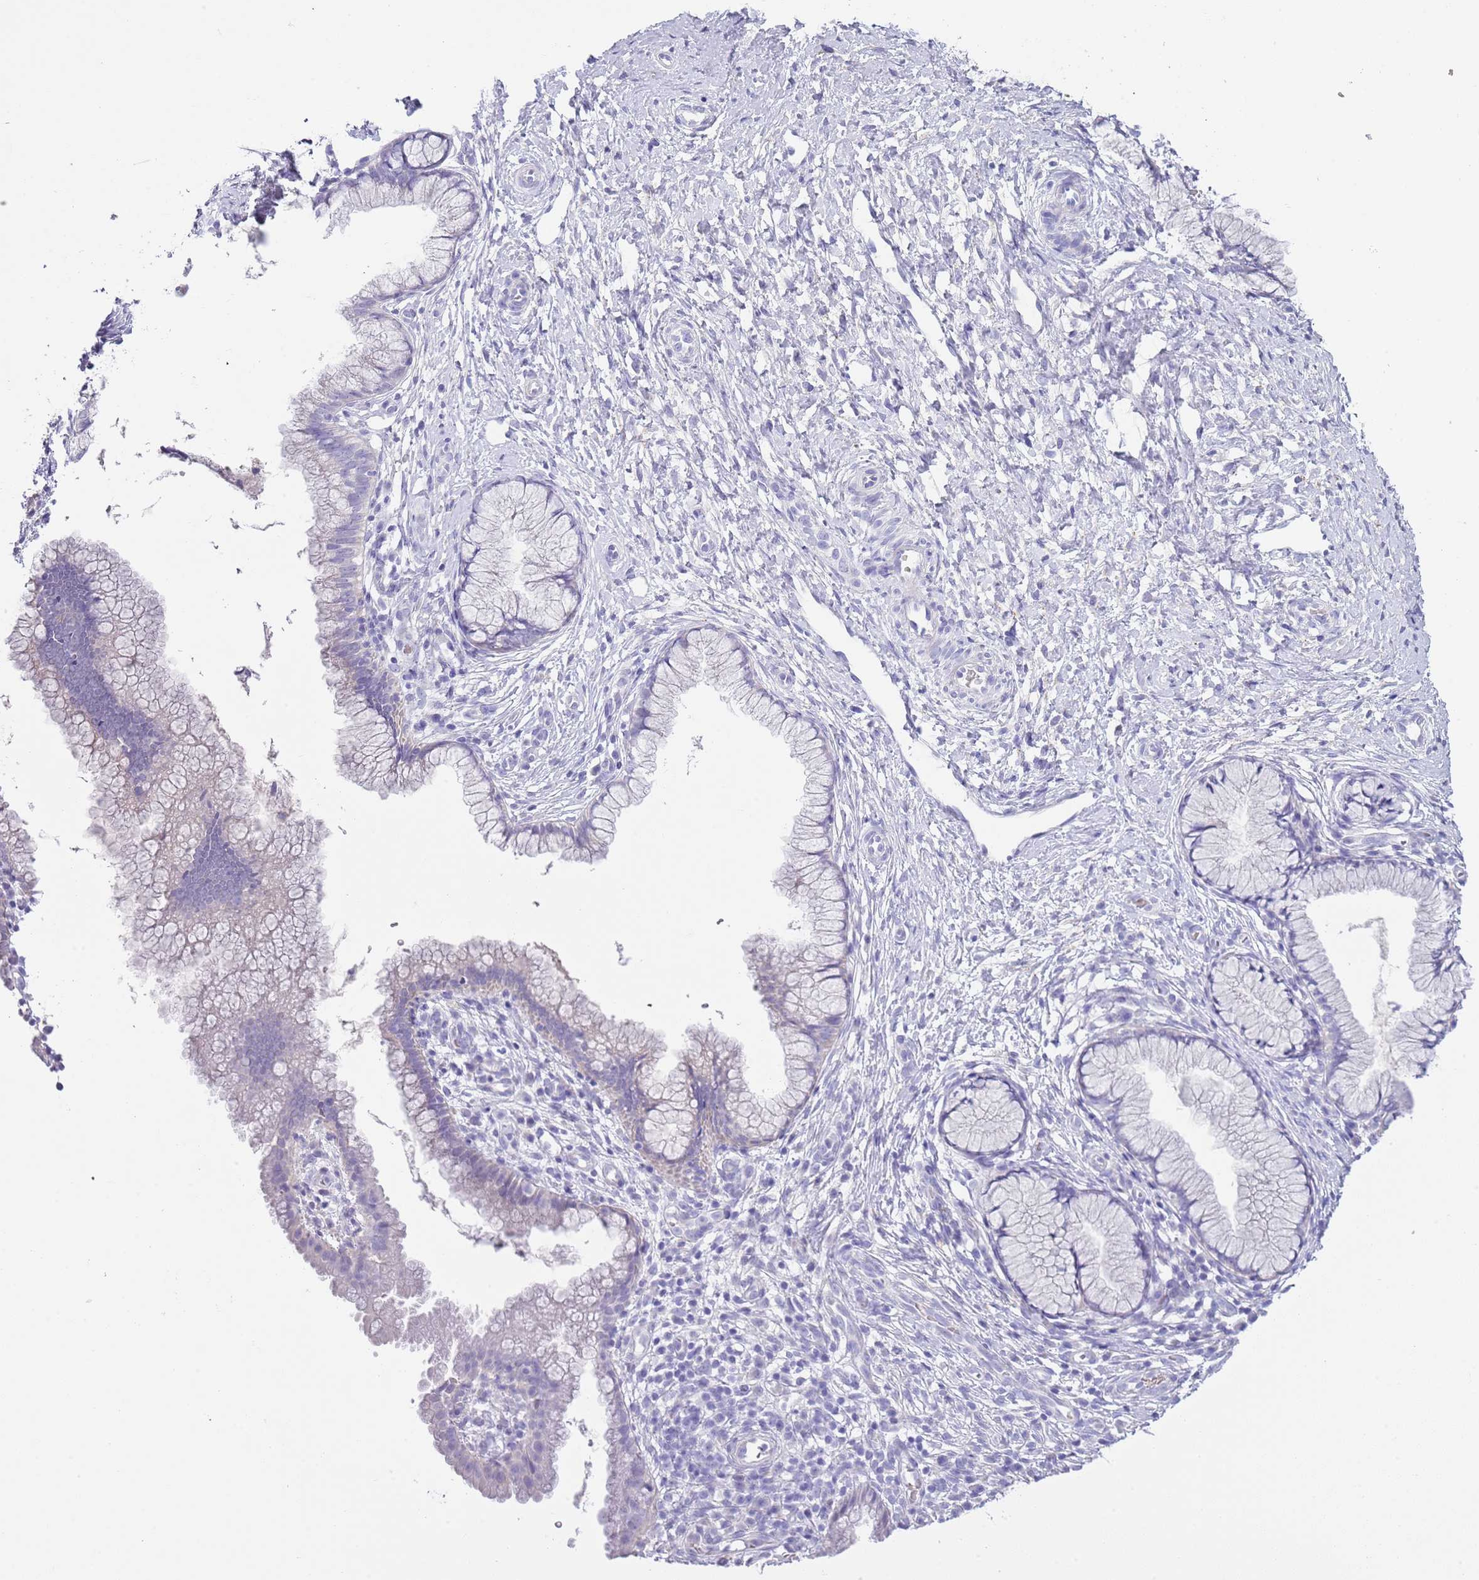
{"staining": {"intensity": "negative", "quantity": "none", "location": "none"}, "tissue": "cervix", "cell_type": "Glandular cells", "image_type": "normal", "snomed": [{"axis": "morphology", "description": "Normal tissue, NOS"}, {"axis": "topography", "description": "Cervix"}], "caption": "This is an immunohistochemistry (IHC) photomicrograph of unremarkable cervix. There is no staining in glandular cells.", "gene": "ABHD17C", "patient": {"sex": "female", "age": 36}}